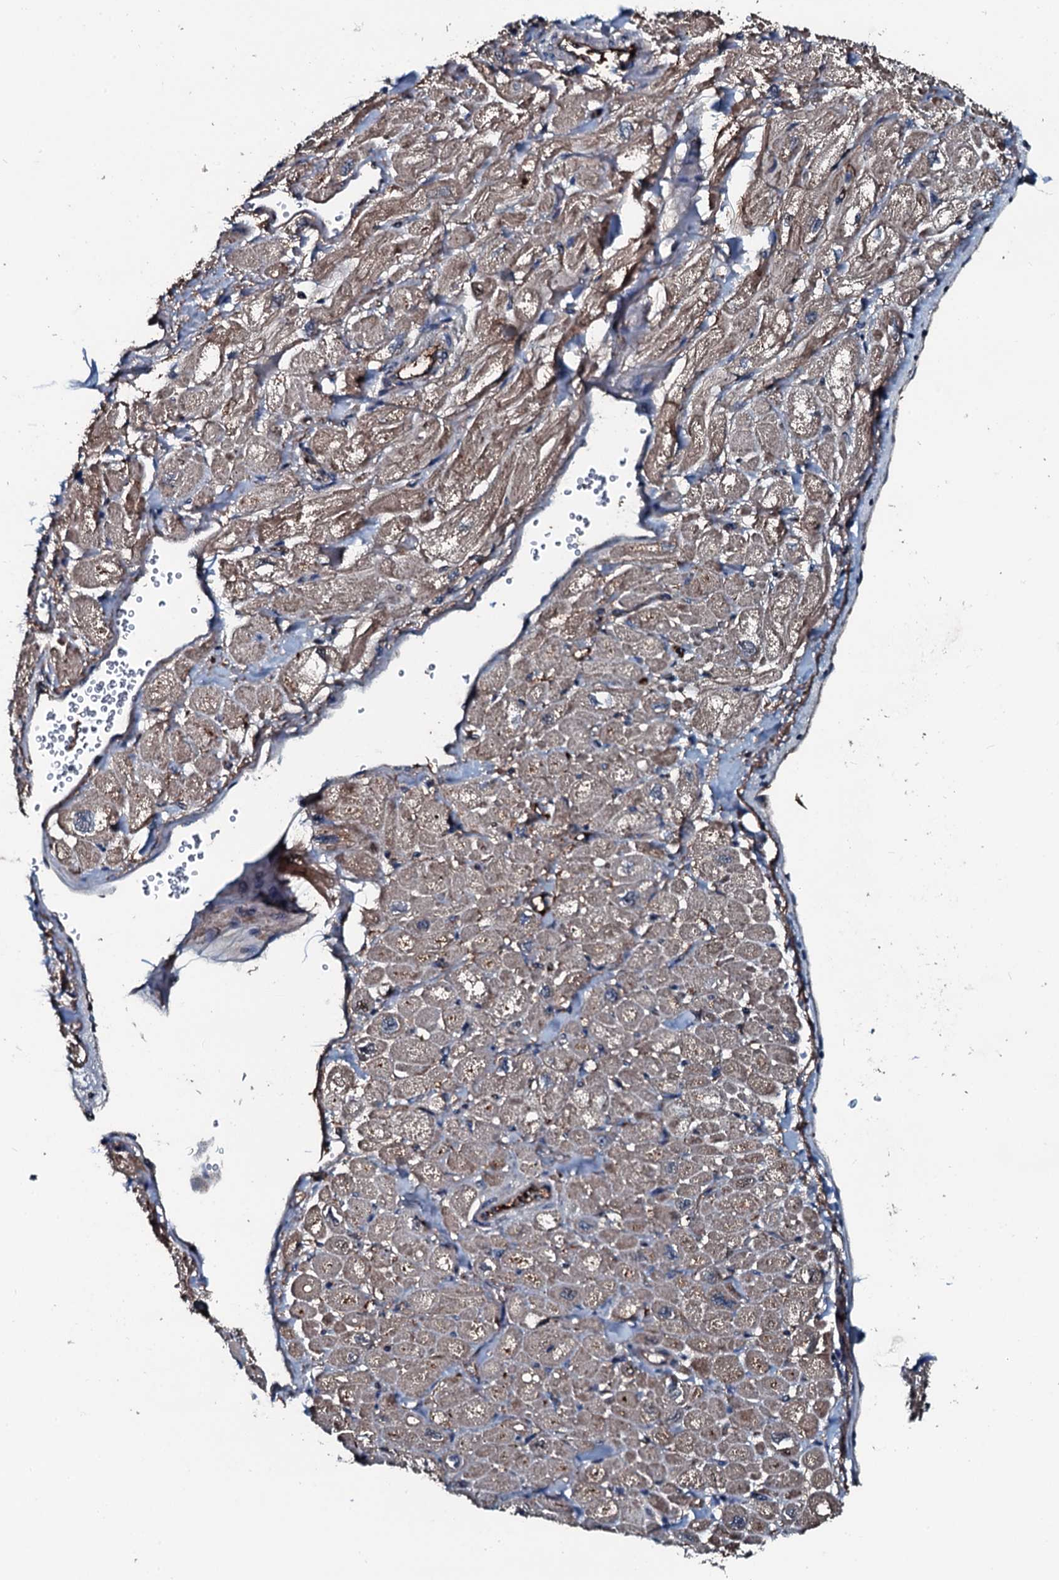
{"staining": {"intensity": "weak", "quantity": "25%-75%", "location": "cytoplasmic/membranous"}, "tissue": "heart muscle", "cell_type": "Cardiomyocytes", "image_type": "normal", "snomed": [{"axis": "morphology", "description": "Normal tissue, NOS"}, {"axis": "topography", "description": "Heart"}], "caption": "Cardiomyocytes display low levels of weak cytoplasmic/membranous staining in approximately 25%-75% of cells in benign human heart muscle. (Stains: DAB in brown, nuclei in blue, Microscopy: brightfield microscopy at high magnification).", "gene": "AARS1", "patient": {"sex": "male", "age": 65}}